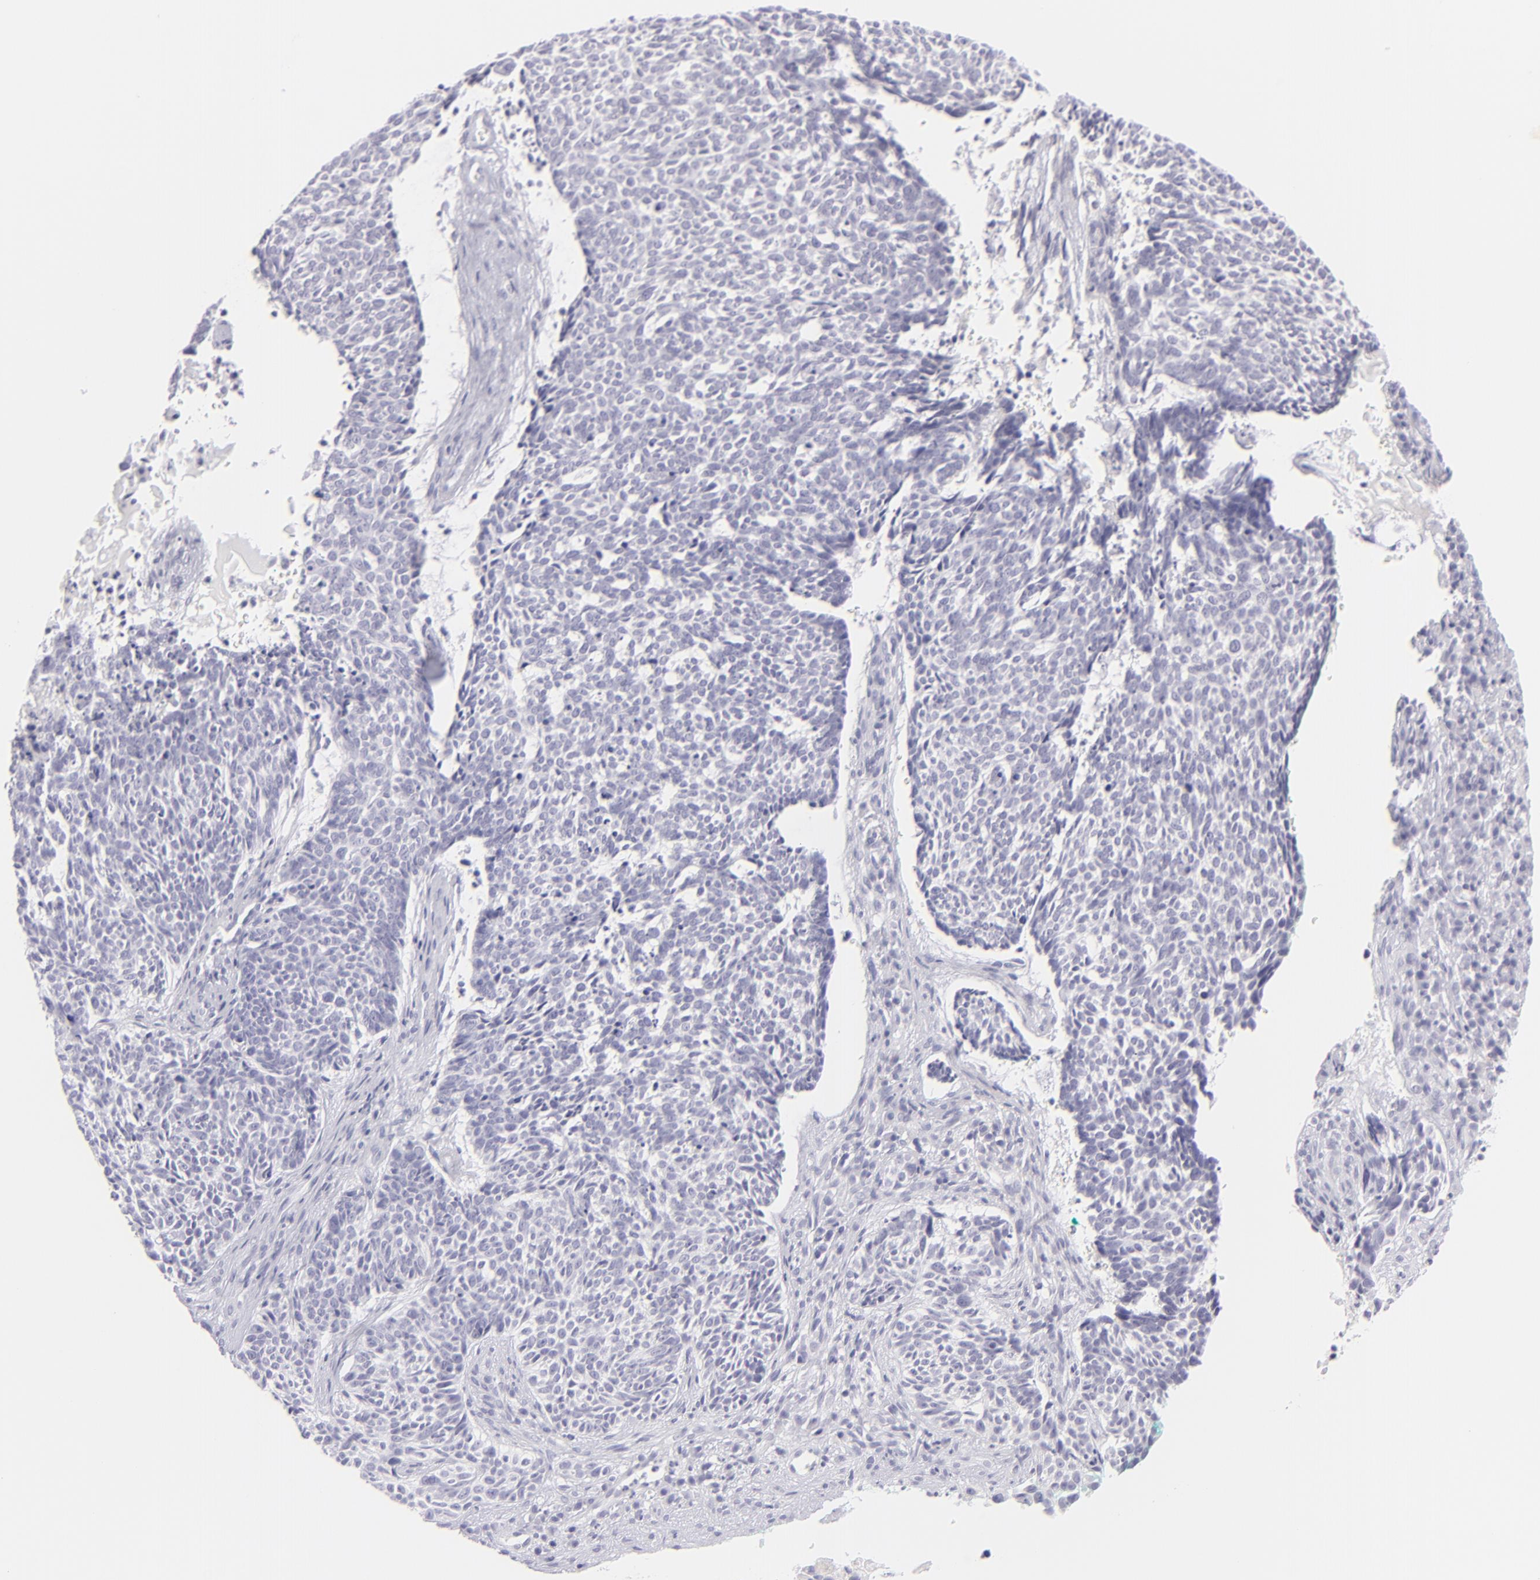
{"staining": {"intensity": "negative", "quantity": "none", "location": "none"}, "tissue": "skin cancer", "cell_type": "Tumor cells", "image_type": "cancer", "snomed": [{"axis": "morphology", "description": "Basal cell carcinoma"}, {"axis": "topography", "description": "Skin"}], "caption": "IHC of basal cell carcinoma (skin) reveals no staining in tumor cells.", "gene": "FCER2", "patient": {"sex": "female", "age": 89}}